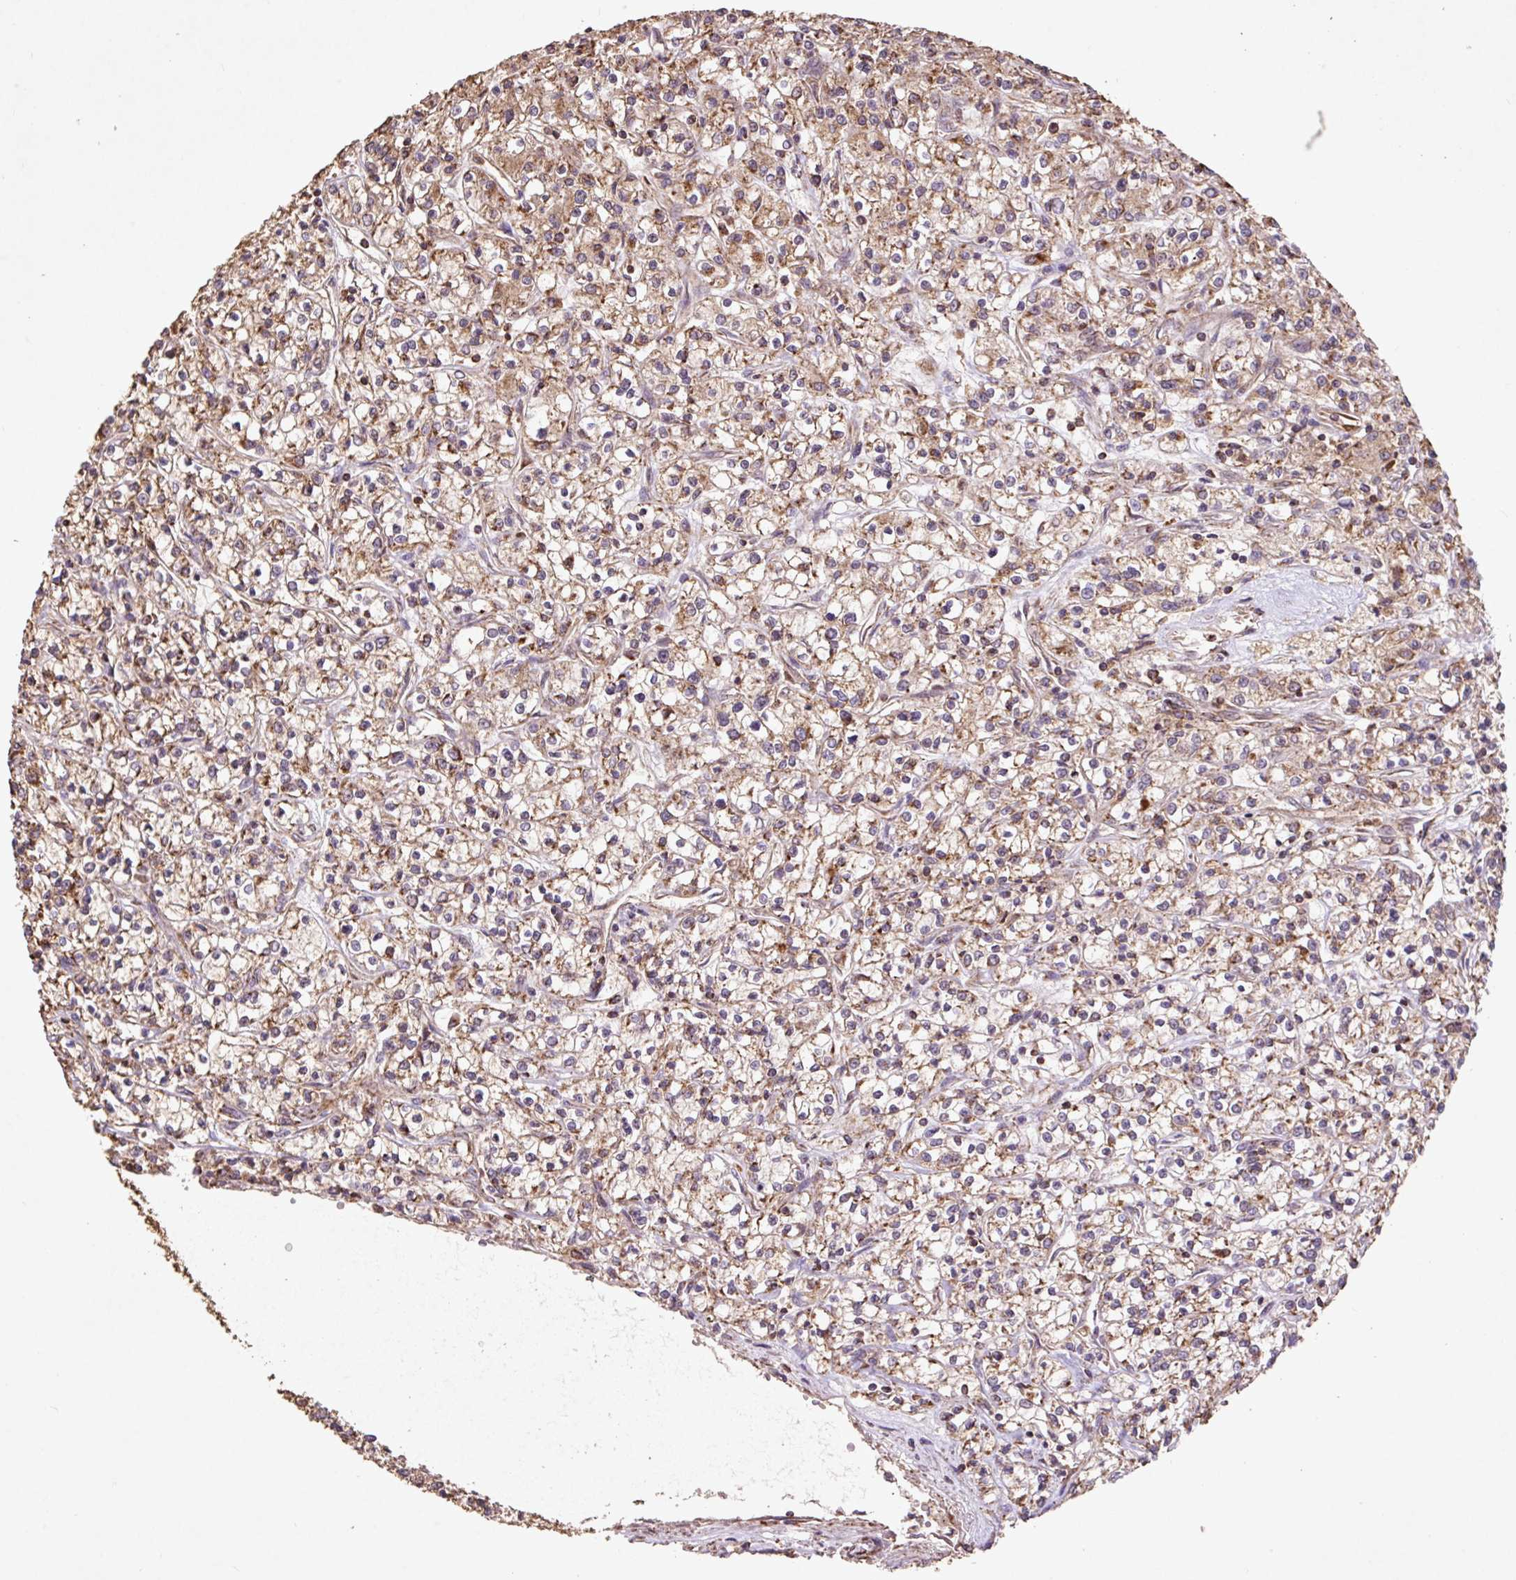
{"staining": {"intensity": "moderate", "quantity": "25%-75%", "location": "cytoplasmic/membranous"}, "tissue": "renal cancer", "cell_type": "Tumor cells", "image_type": "cancer", "snomed": [{"axis": "morphology", "description": "Adenocarcinoma, NOS"}, {"axis": "topography", "description": "Kidney"}], "caption": "Immunohistochemistry (DAB (3,3'-diaminobenzidine)) staining of human renal cancer shows moderate cytoplasmic/membranous protein expression in about 25%-75% of tumor cells.", "gene": "ATP5F1A", "patient": {"sex": "female", "age": 59}}